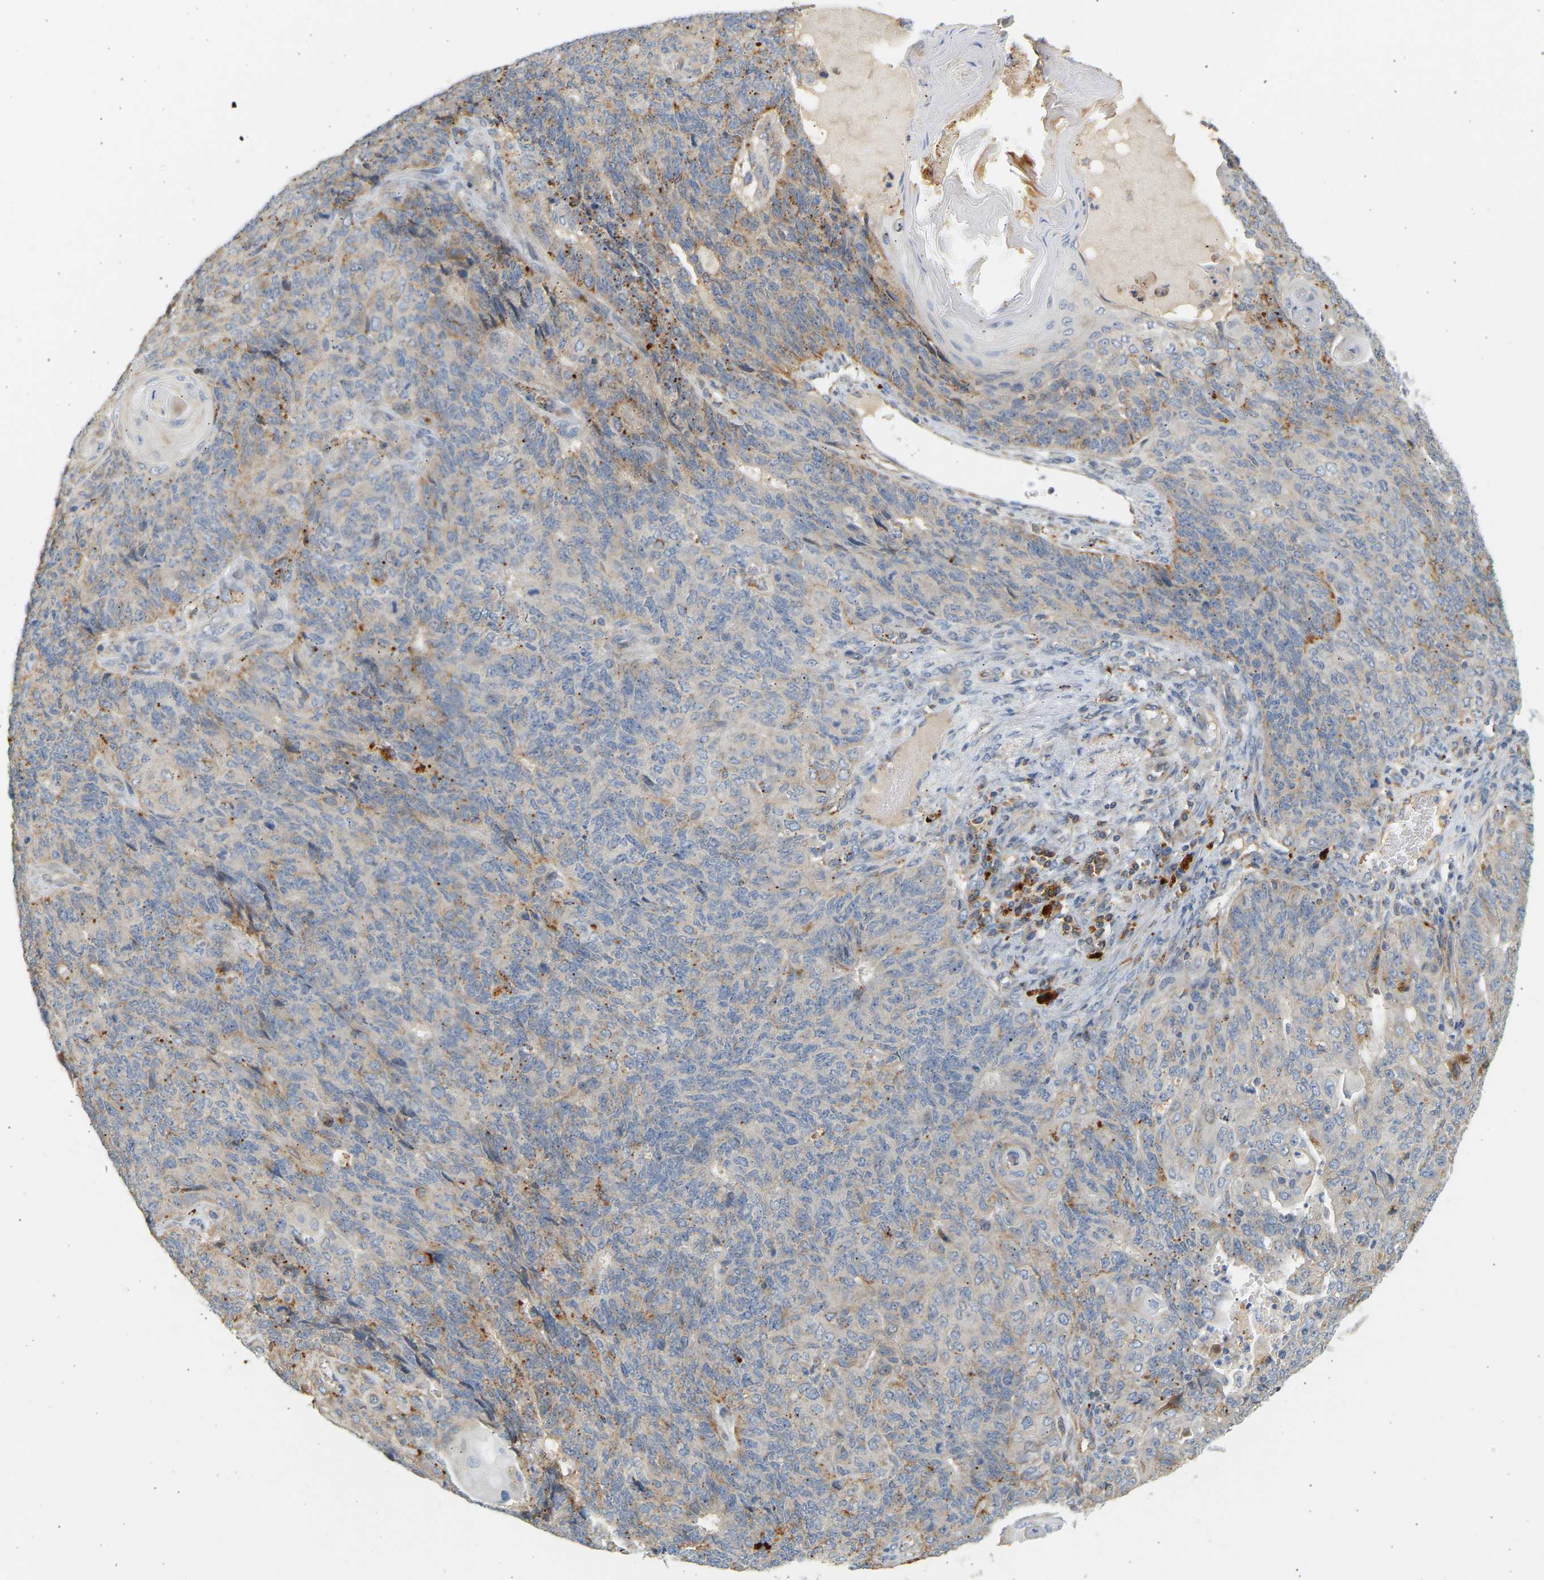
{"staining": {"intensity": "weak", "quantity": "<25%", "location": "cytoplasmic/membranous"}, "tissue": "endometrial cancer", "cell_type": "Tumor cells", "image_type": "cancer", "snomed": [{"axis": "morphology", "description": "Adenocarcinoma, NOS"}, {"axis": "topography", "description": "Endometrium"}], "caption": "DAB (3,3'-diaminobenzidine) immunohistochemical staining of endometrial cancer exhibits no significant expression in tumor cells. Brightfield microscopy of immunohistochemistry stained with DAB (3,3'-diaminobenzidine) (brown) and hematoxylin (blue), captured at high magnification.", "gene": "ENTHD1", "patient": {"sex": "female", "age": 32}}